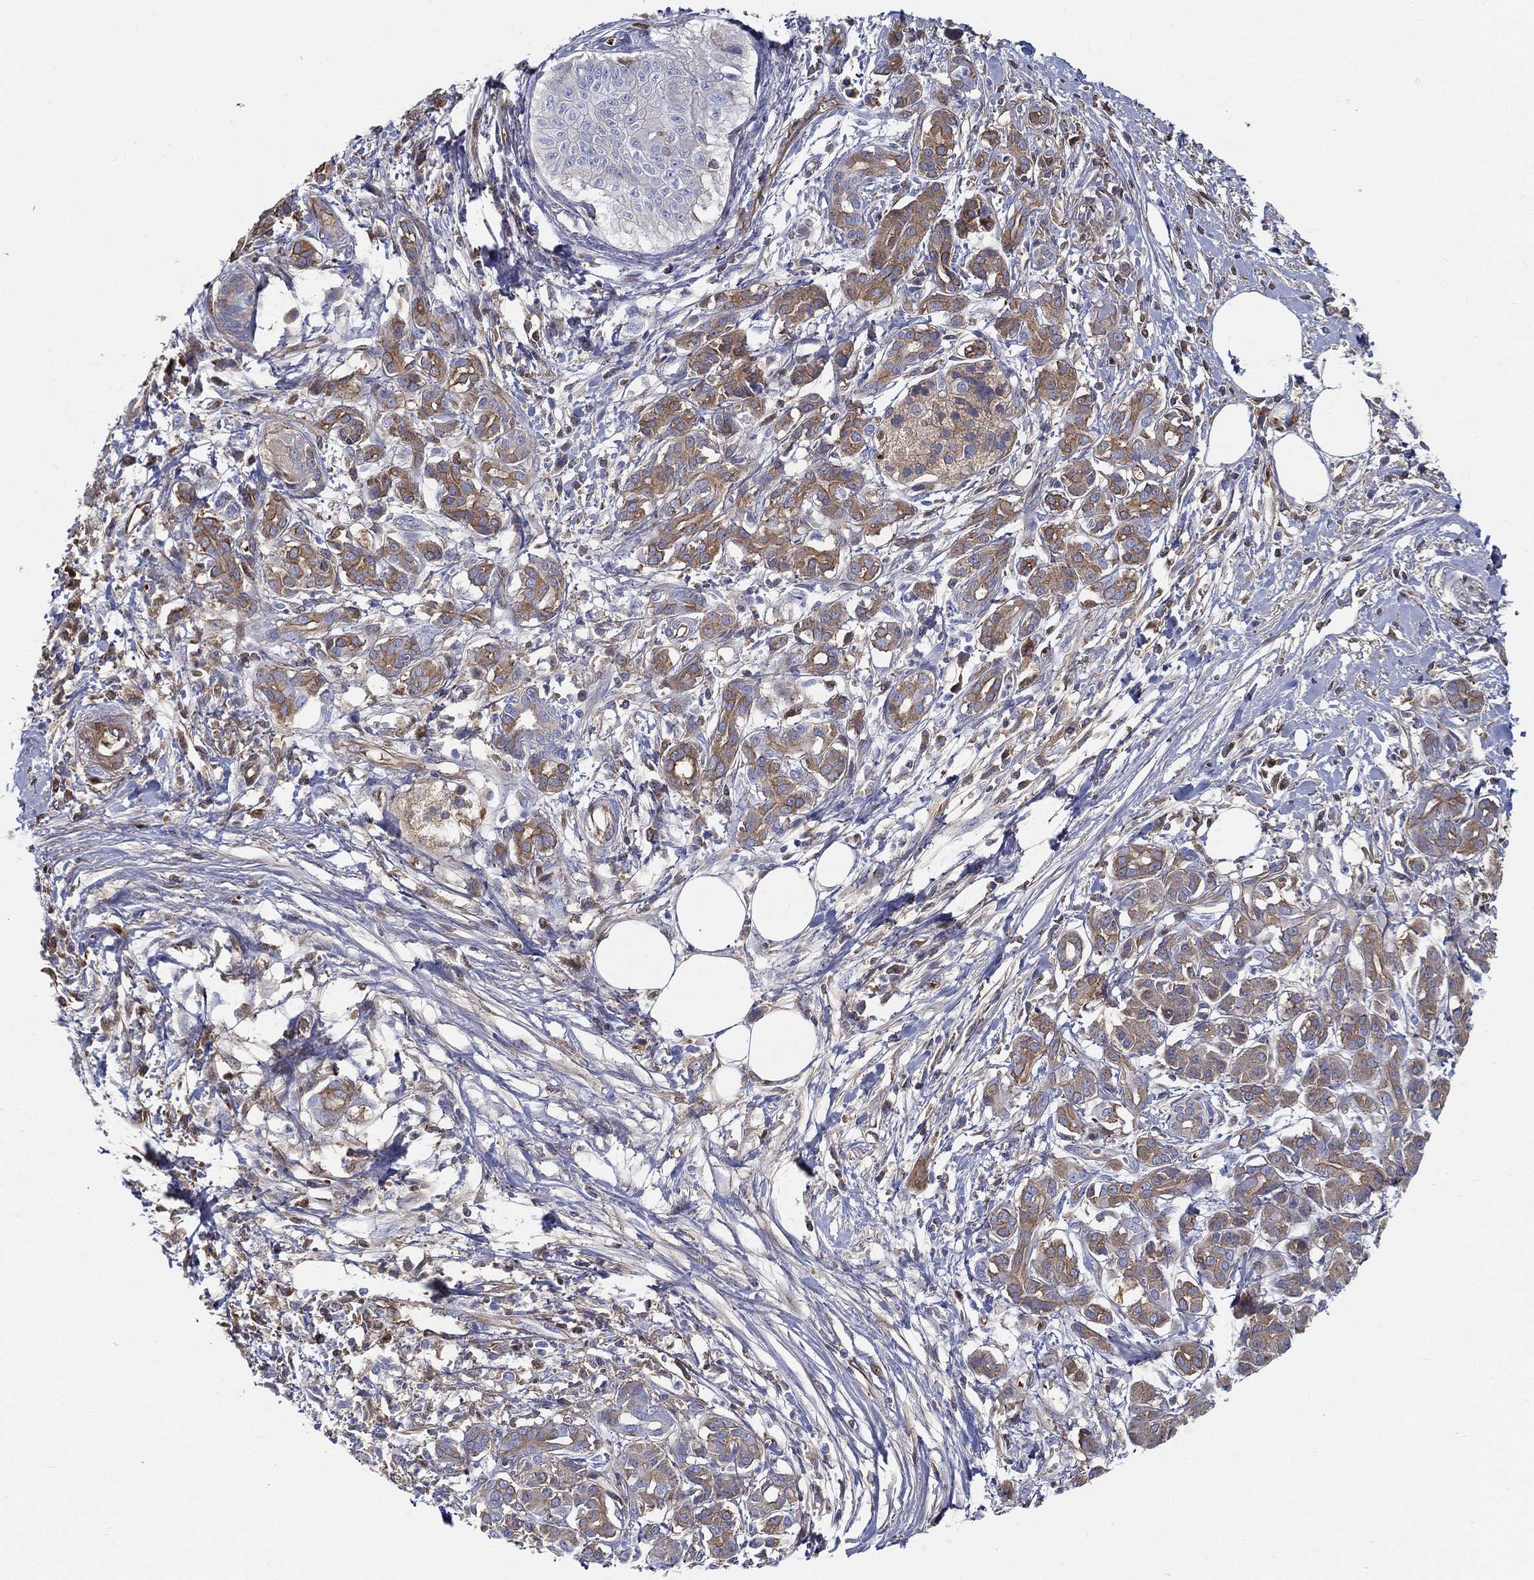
{"staining": {"intensity": "moderate", "quantity": "25%-75%", "location": "cytoplasmic/membranous"}, "tissue": "pancreatic cancer", "cell_type": "Tumor cells", "image_type": "cancer", "snomed": [{"axis": "morphology", "description": "Adenocarcinoma, NOS"}, {"axis": "topography", "description": "Pancreas"}], "caption": "A micrograph of human pancreatic adenocarcinoma stained for a protein displays moderate cytoplasmic/membranous brown staining in tumor cells.", "gene": "IFNB1", "patient": {"sex": "male", "age": 72}}